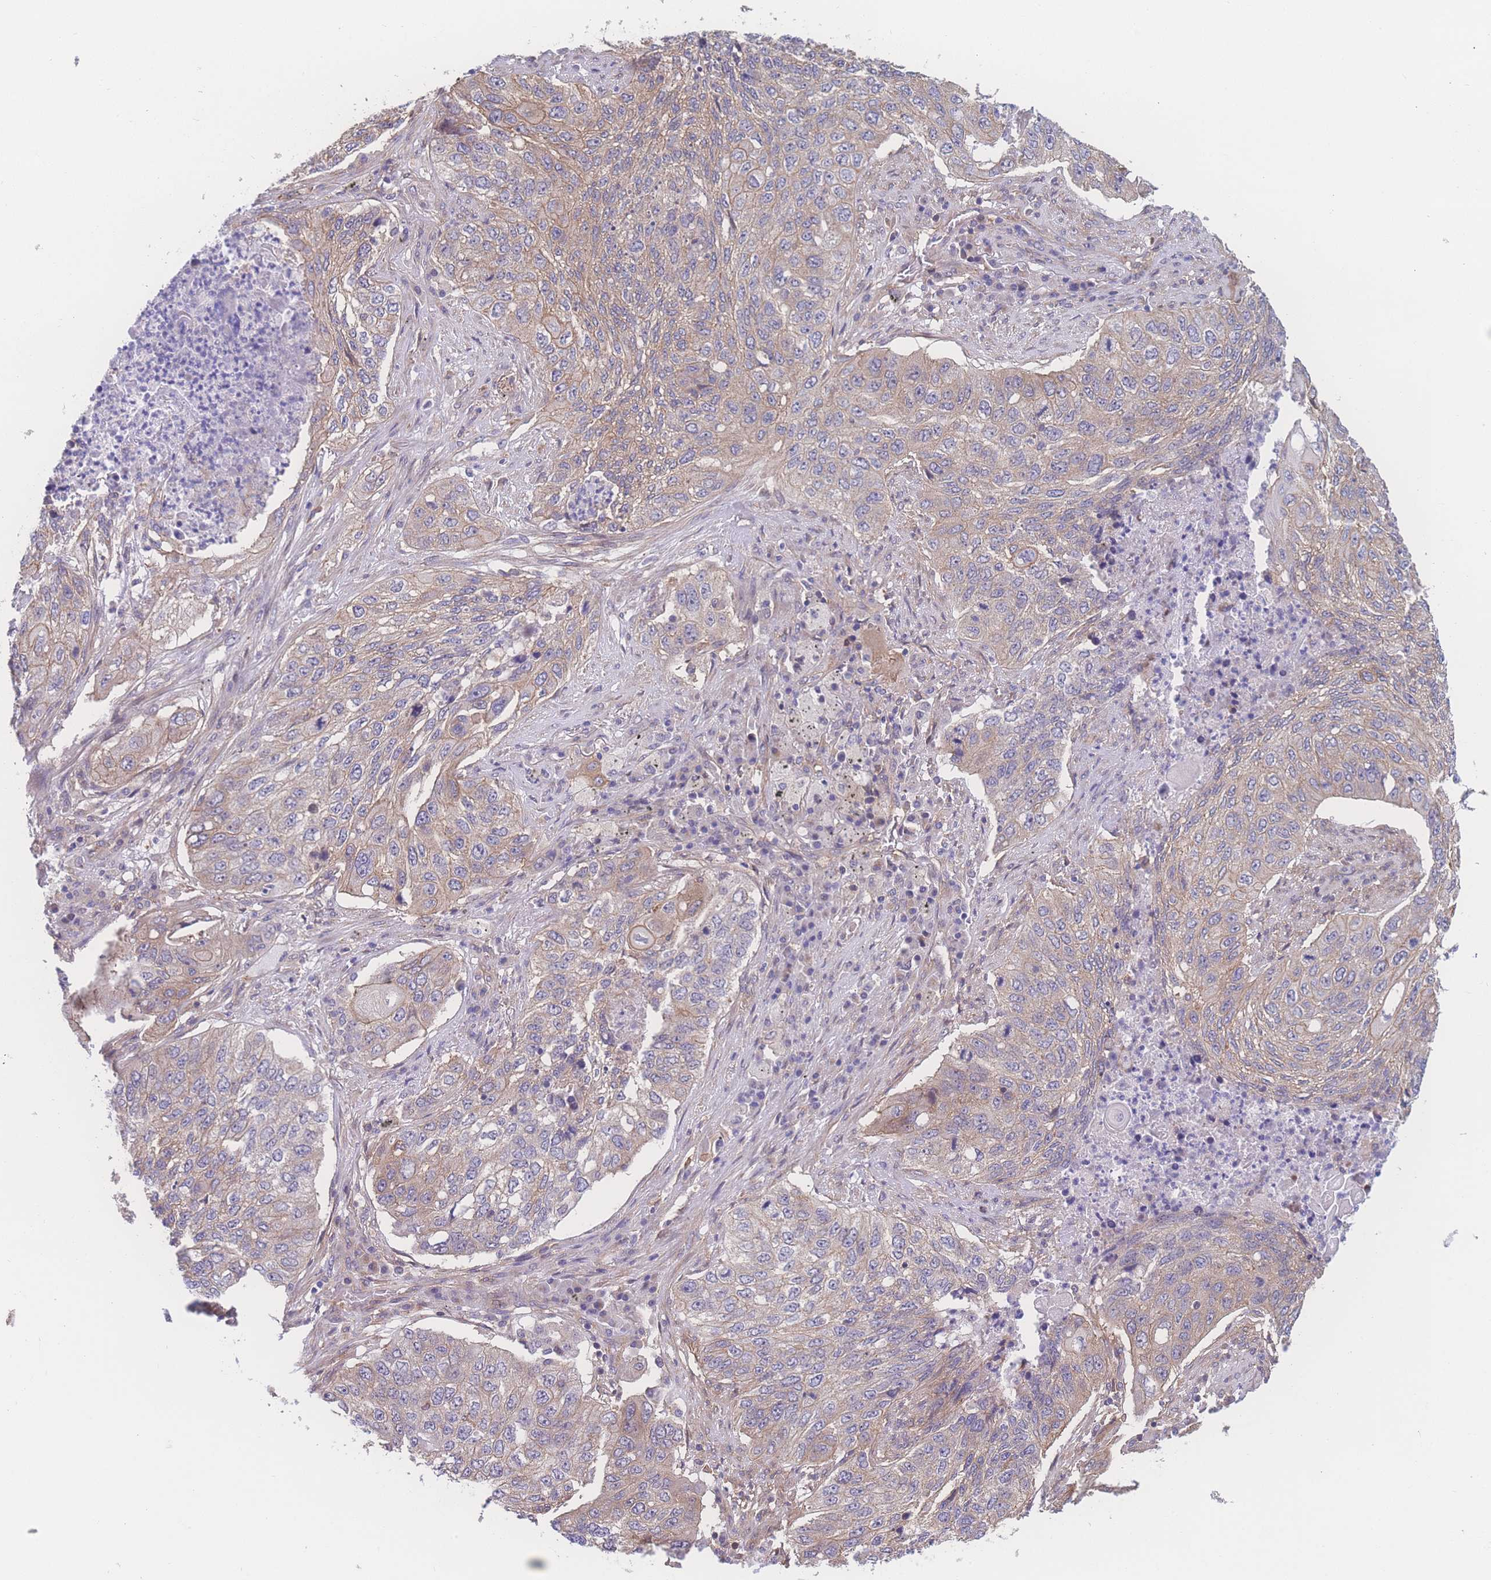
{"staining": {"intensity": "weak", "quantity": ">75%", "location": "cytoplasmic/membranous"}, "tissue": "lung cancer", "cell_type": "Tumor cells", "image_type": "cancer", "snomed": [{"axis": "morphology", "description": "Squamous cell carcinoma, NOS"}, {"axis": "topography", "description": "Lung"}], "caption": "Protein analysis of lung cancer (squamous cell carcinoma) tissue displays weak cytoplasmic/membranous positivity in approximately >75% of tumor cells.", "gene": "CFAP97", "patient": {"sex": "female", "age": 63}}